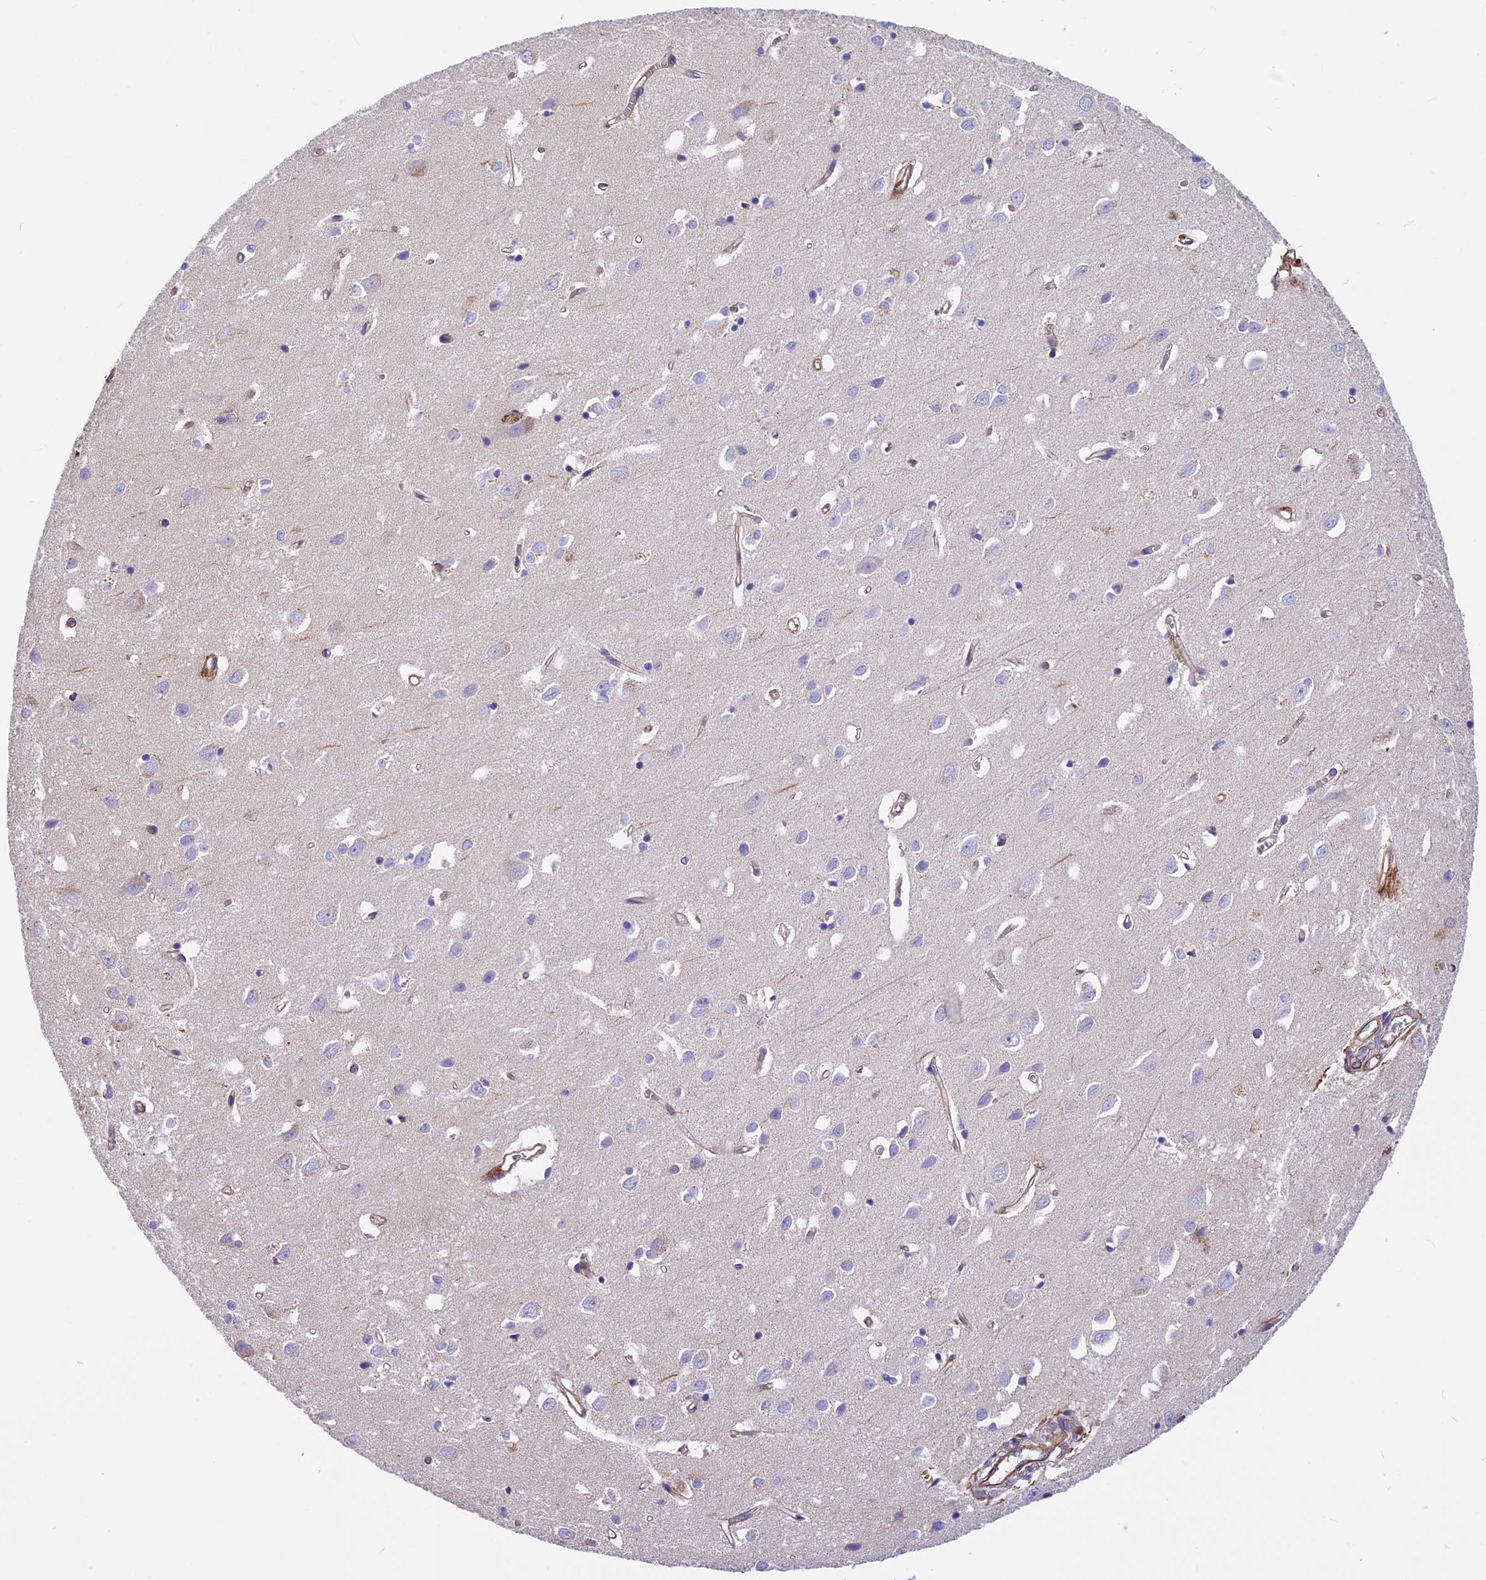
{"staining": {"intensity": "moderate", "quantity": ">75%", "location": "cytoplasmic/membranous"}, "tissue": "cerebral cortex", "cell_type": "Endothelial cells", "image_type": "normal", "snomed": [{"axis": "morphology", "description": "Normal tissue, NOS"}, {"axis": "topography", "description": "Cerebral cortex"}], "caption": "Immunohistochemistry (IHC) histopathology image of unremarkable human cerebral cortex stained for a protein (brown), which reveals medium levels of moderate cytoplasmic/membranous staining in about >75% of endothelial cells.", "gene": "MED20", "patient": {"sex": "female", "age": 64}}